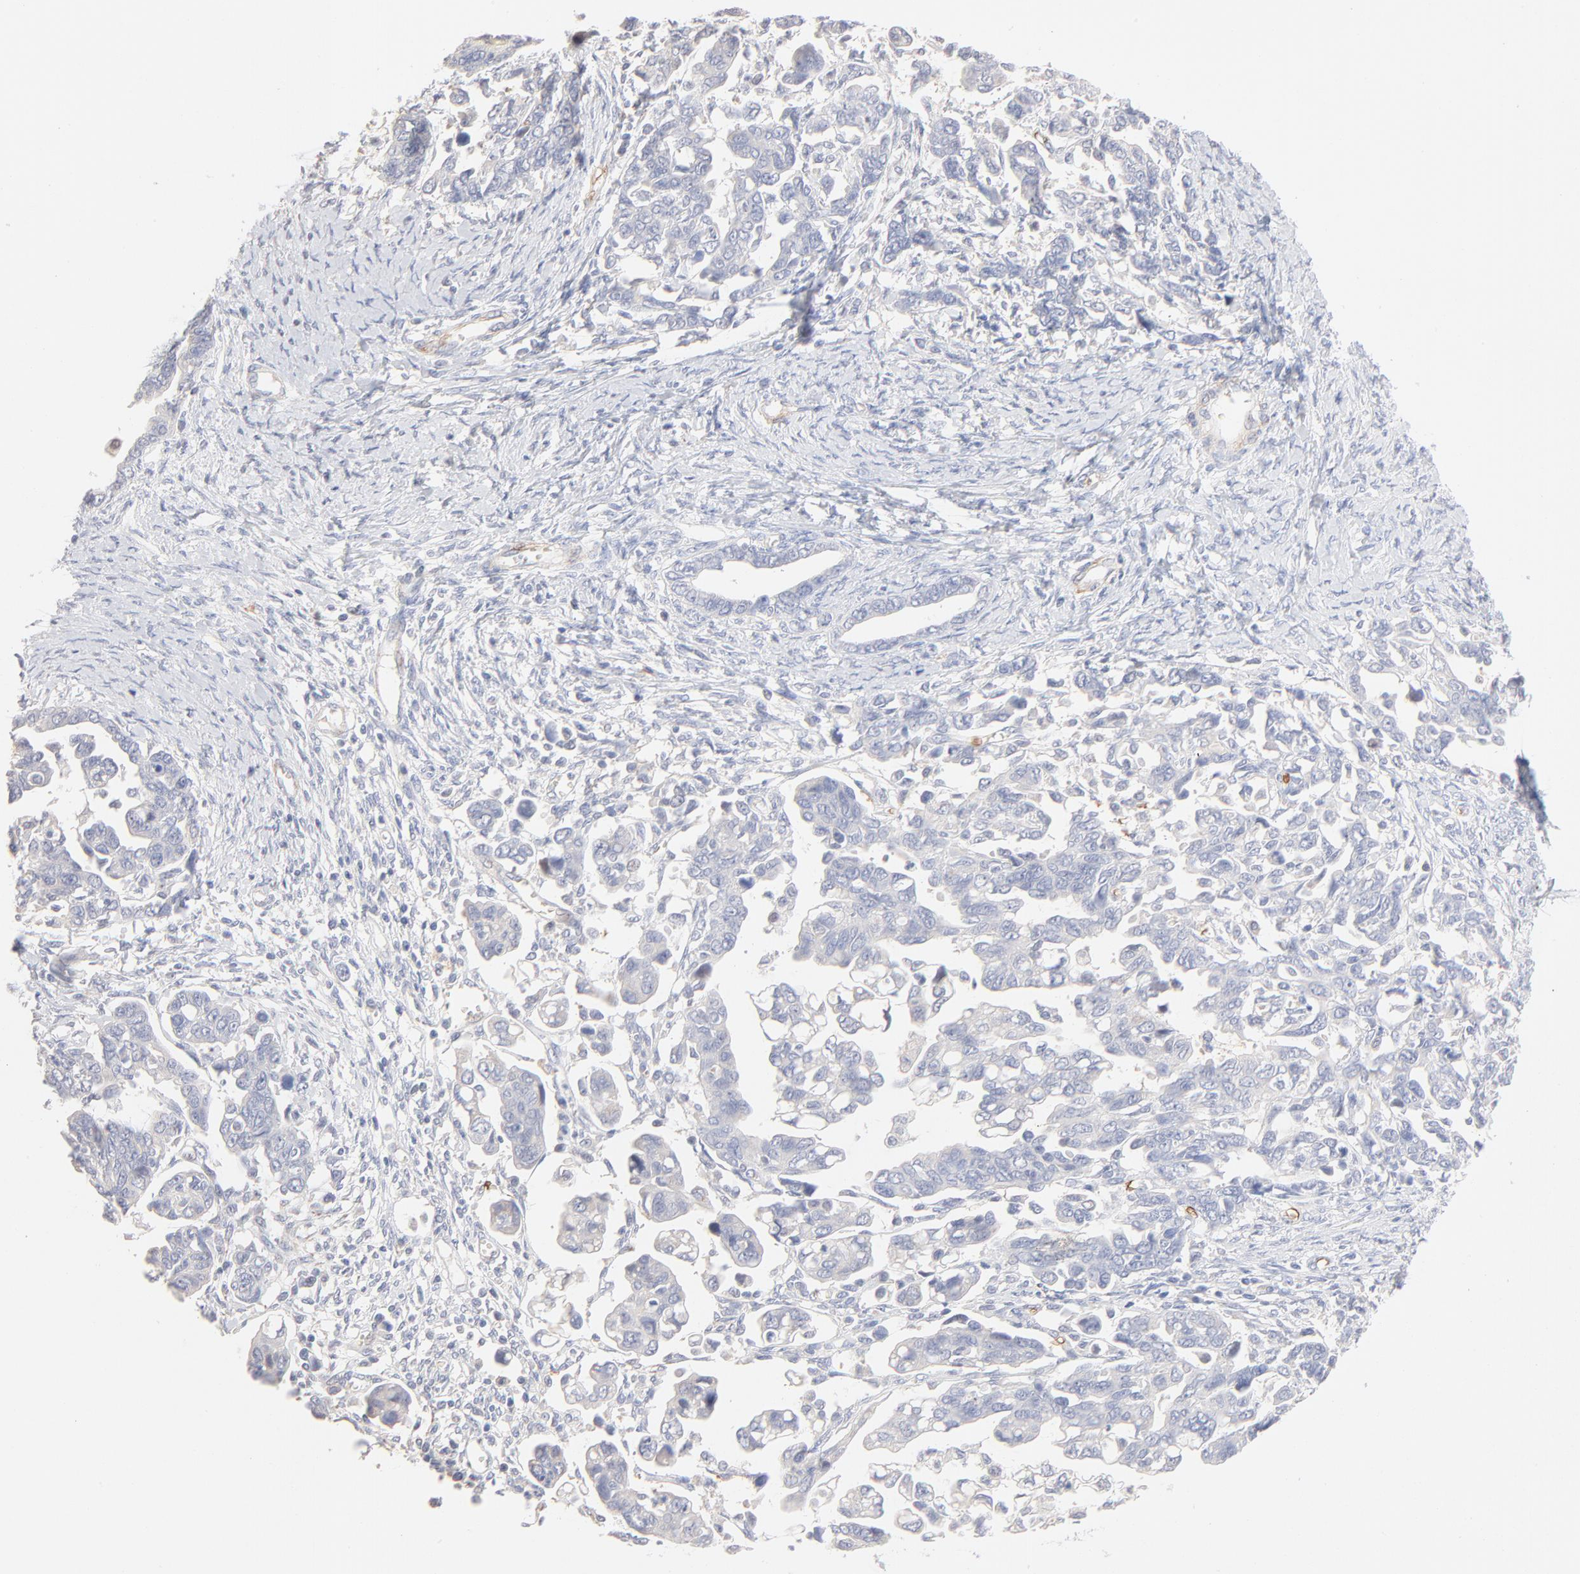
{"staining": {"intensity": "negative", "quantity": "none", "location": "none"}, "tissue": "ovarian cancer", "cell_type": "Tumor cells", "image_type": "cancer", "snomed": [{"axis": "morphology", "description": "Cystadenocarcinoma, serous, NOS"}, {"axis": "topography", "description": "Ovary"}], "caption": "Tumor cells show no significant expression in ovarian cancer. Brightfield microscopy of immunohistochemistry stained with DAB (brown) and hematoxylin (blue), captured at high magnification.", "gene": "SPTB", "patient": {"sex": "female", "age": 69}}